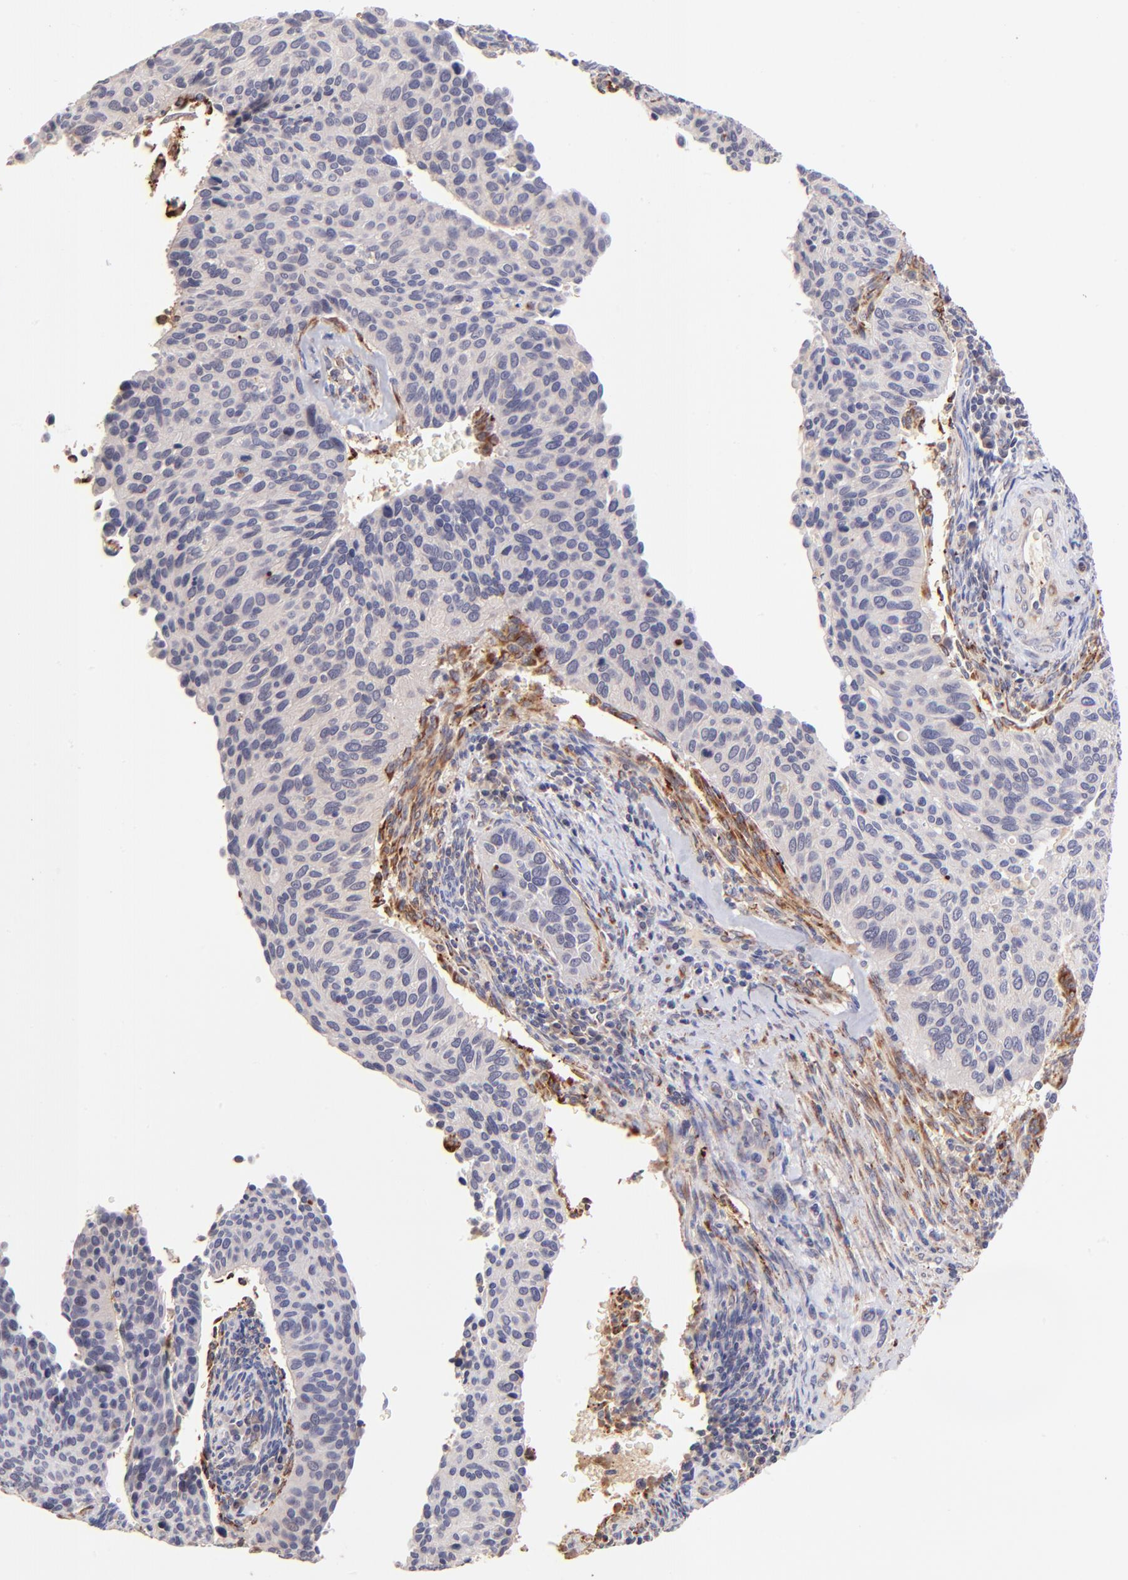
{"staining": {"intensity": "negative", "quantity": "none", "location": "none"}, "tissue": "cervical cancer", "cell_type": "Tumor cells", "image_type": "cancer", "snomed": [{"axis": "morphology", "description": "Adenocarcinoma, NOS"}, {"axis": "topography", "description": "Cervix"}], "caption": "Tumor cells show no significant expression in cervical cancer.", "gene": "SPARC", "patient": {"sex": "female", "age": 29}}